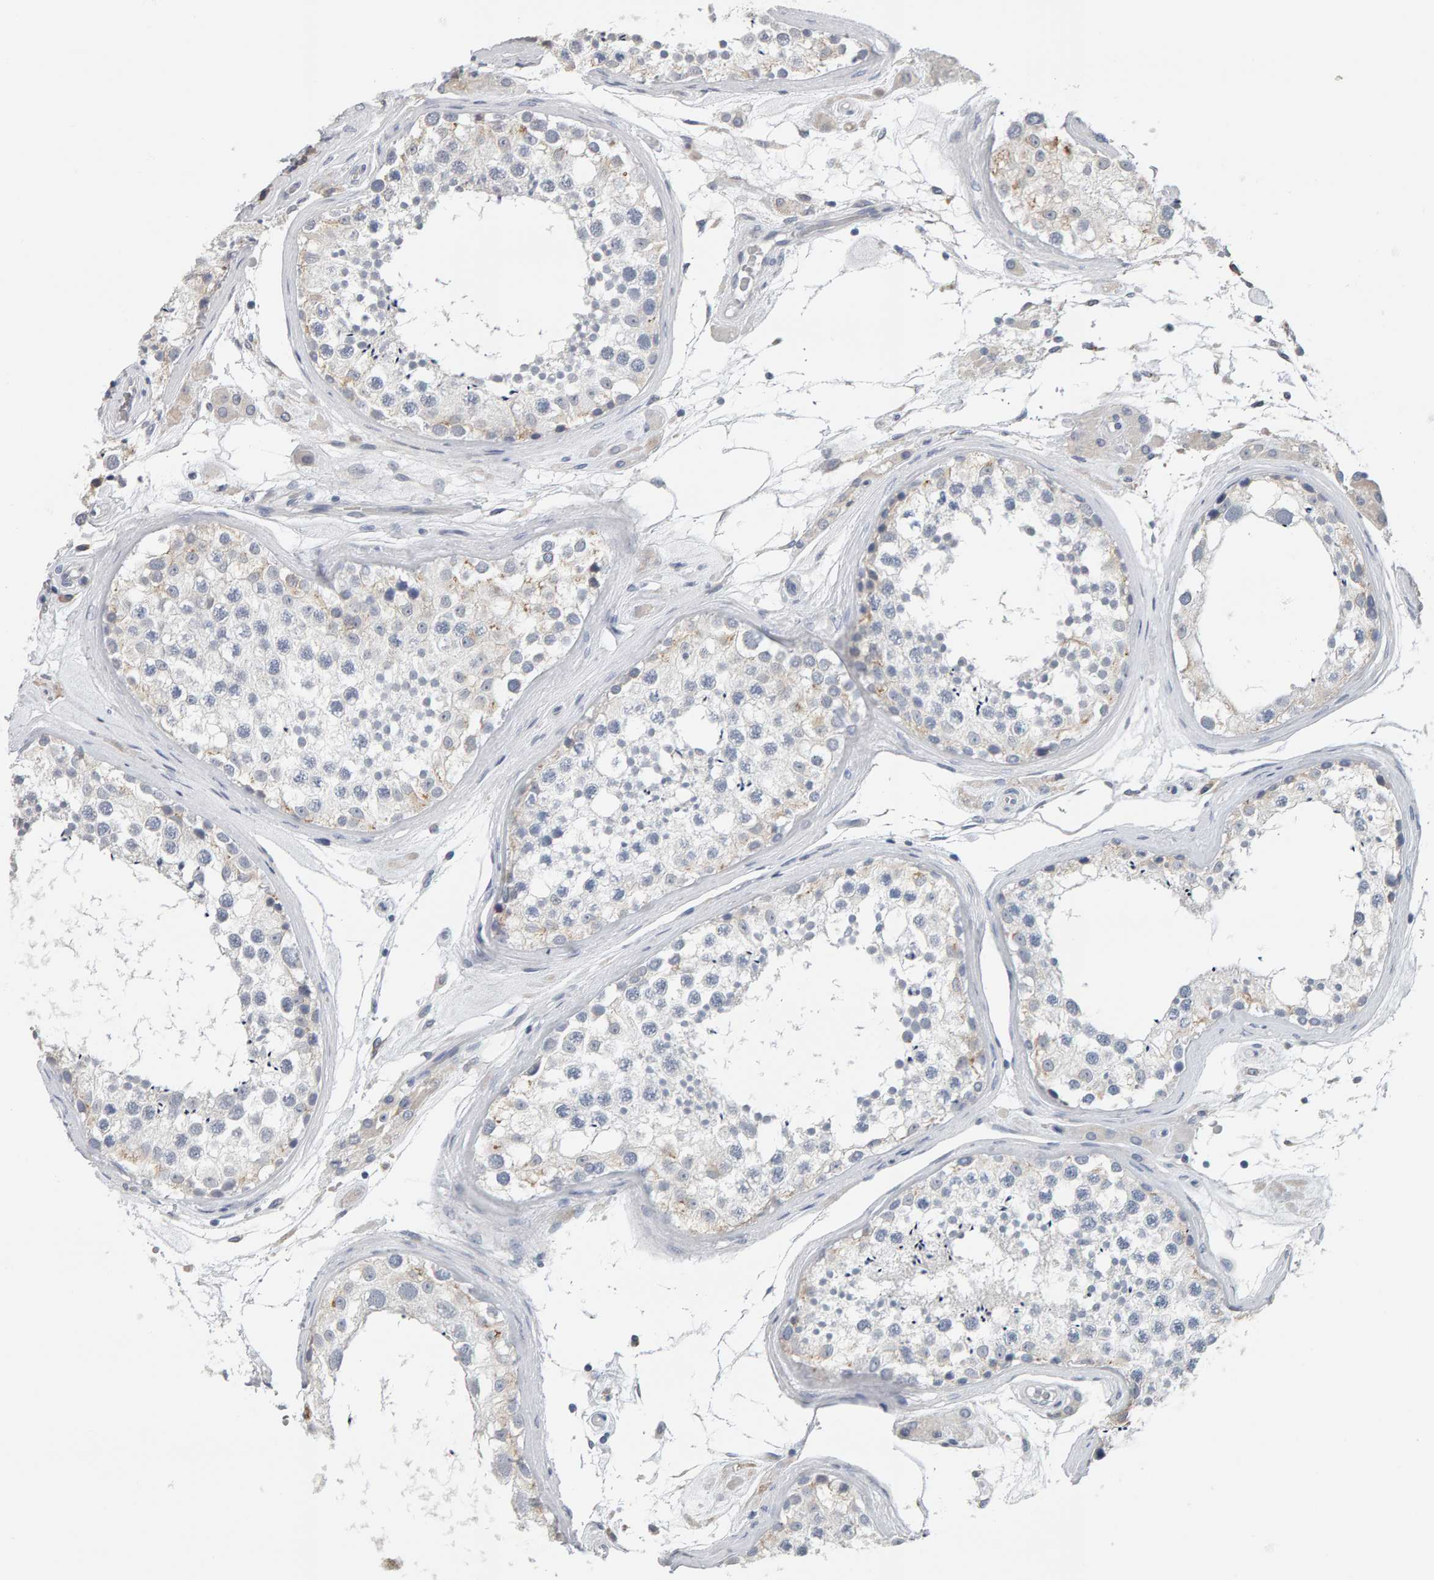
{"staining": {"intensity": "weak", "quantity": "<25%", "location": "cytoplasmic/membranous"}, "tissue": "testis", "cell_type": "Cells in seminiferous ducts", "image_type": "normal", "snomed": [{"axis": "morphology", "description": "Normal tissue, NOS"}, {"axis": "topography", "description": "Testis"}], "caption": "IHC of normal human testis shows no staining in cells in seminiferous ducts.", "gene": "ADHFE1", "patient": {"sex": "male", "age": 46}}